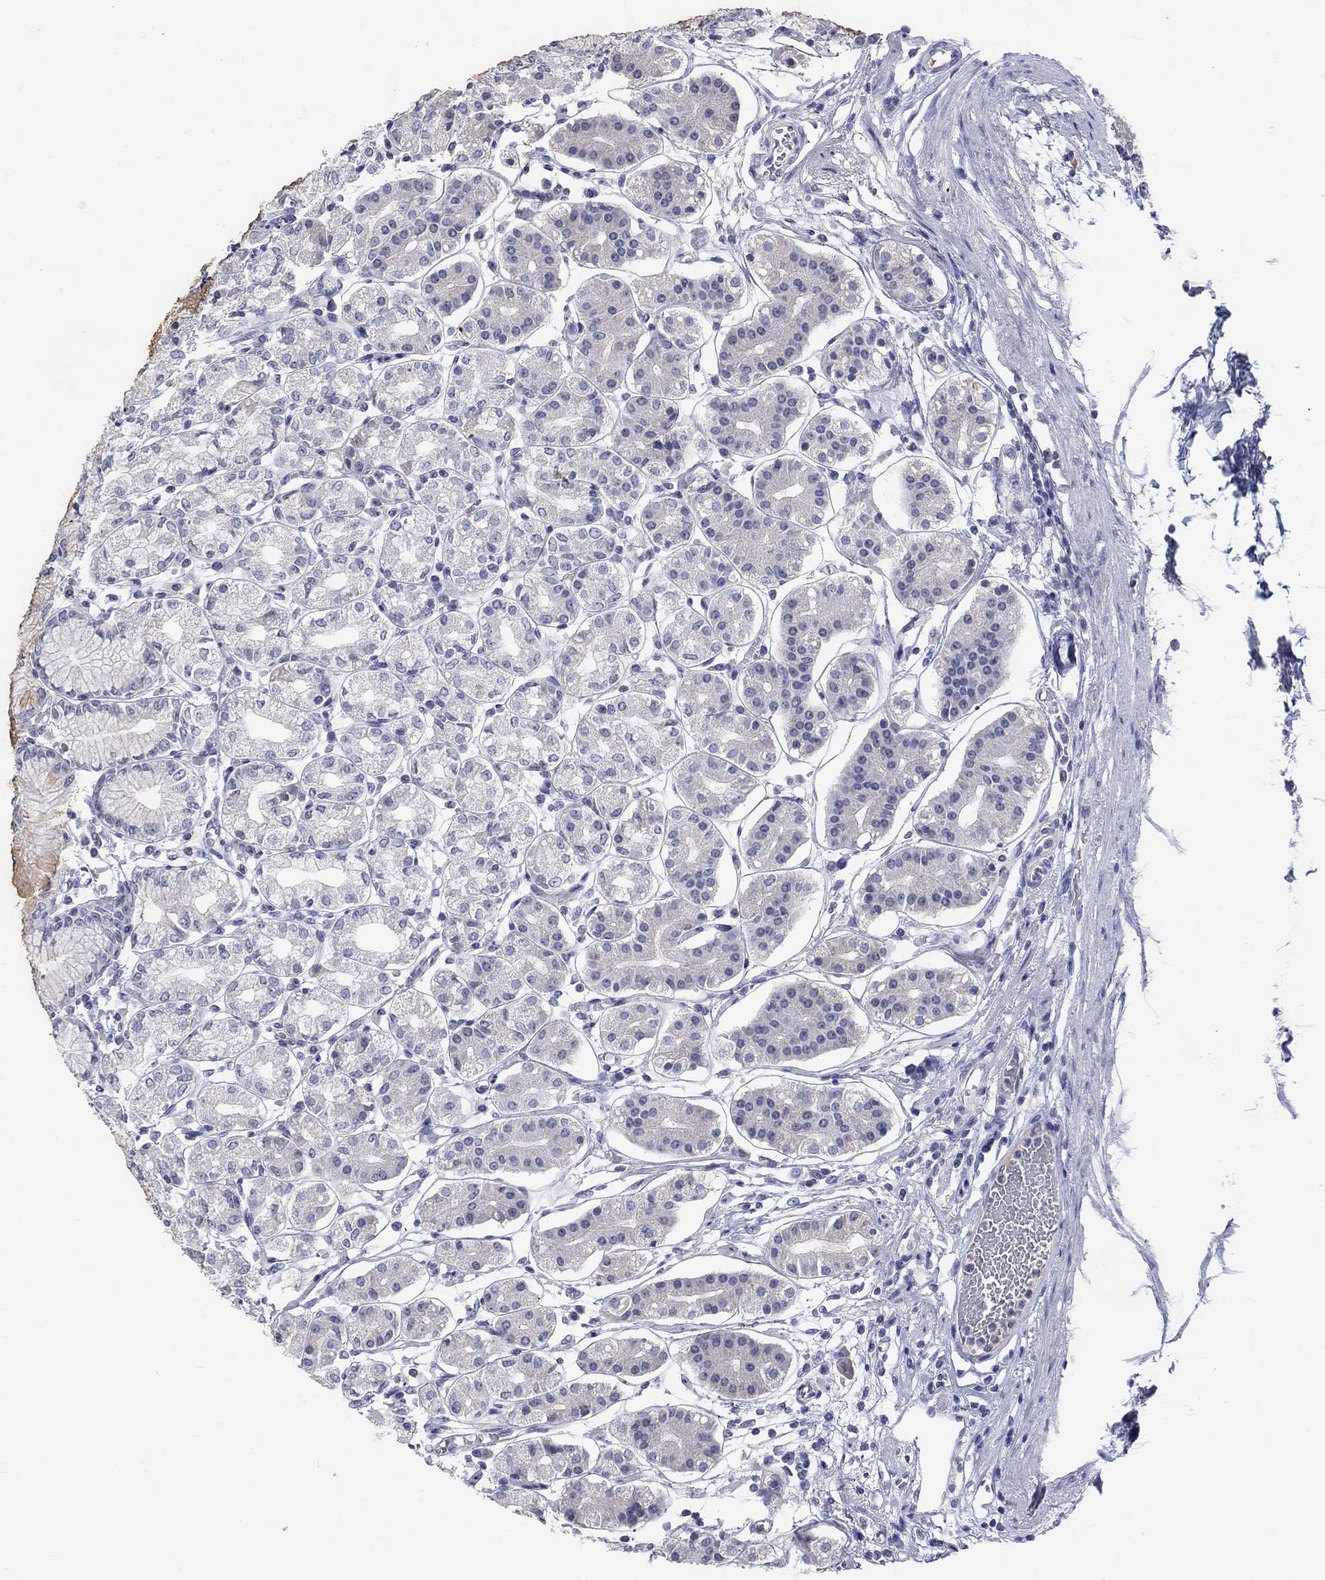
{"staining": {"intensity": "weak", "quantity": "<25%", "location": "cytoplasmic/membranous"}, "tissue": "stomach", "cell_type": "Glandular cells", "image_type": "normal", "snomed": [{"axis": "morphology", "description": "Normal tissue, NOS"}, {"axis": "topography", "description": "Skeletal muscle"}, {"axis": "topography", "description": "Stomach"}], "caption": "This is an IHC photomicrograph of unremarkable stomach. There is no positivity in glandular cells.", "gene": "PTH1R", "patient": {"sex": "female", "age": 57}}